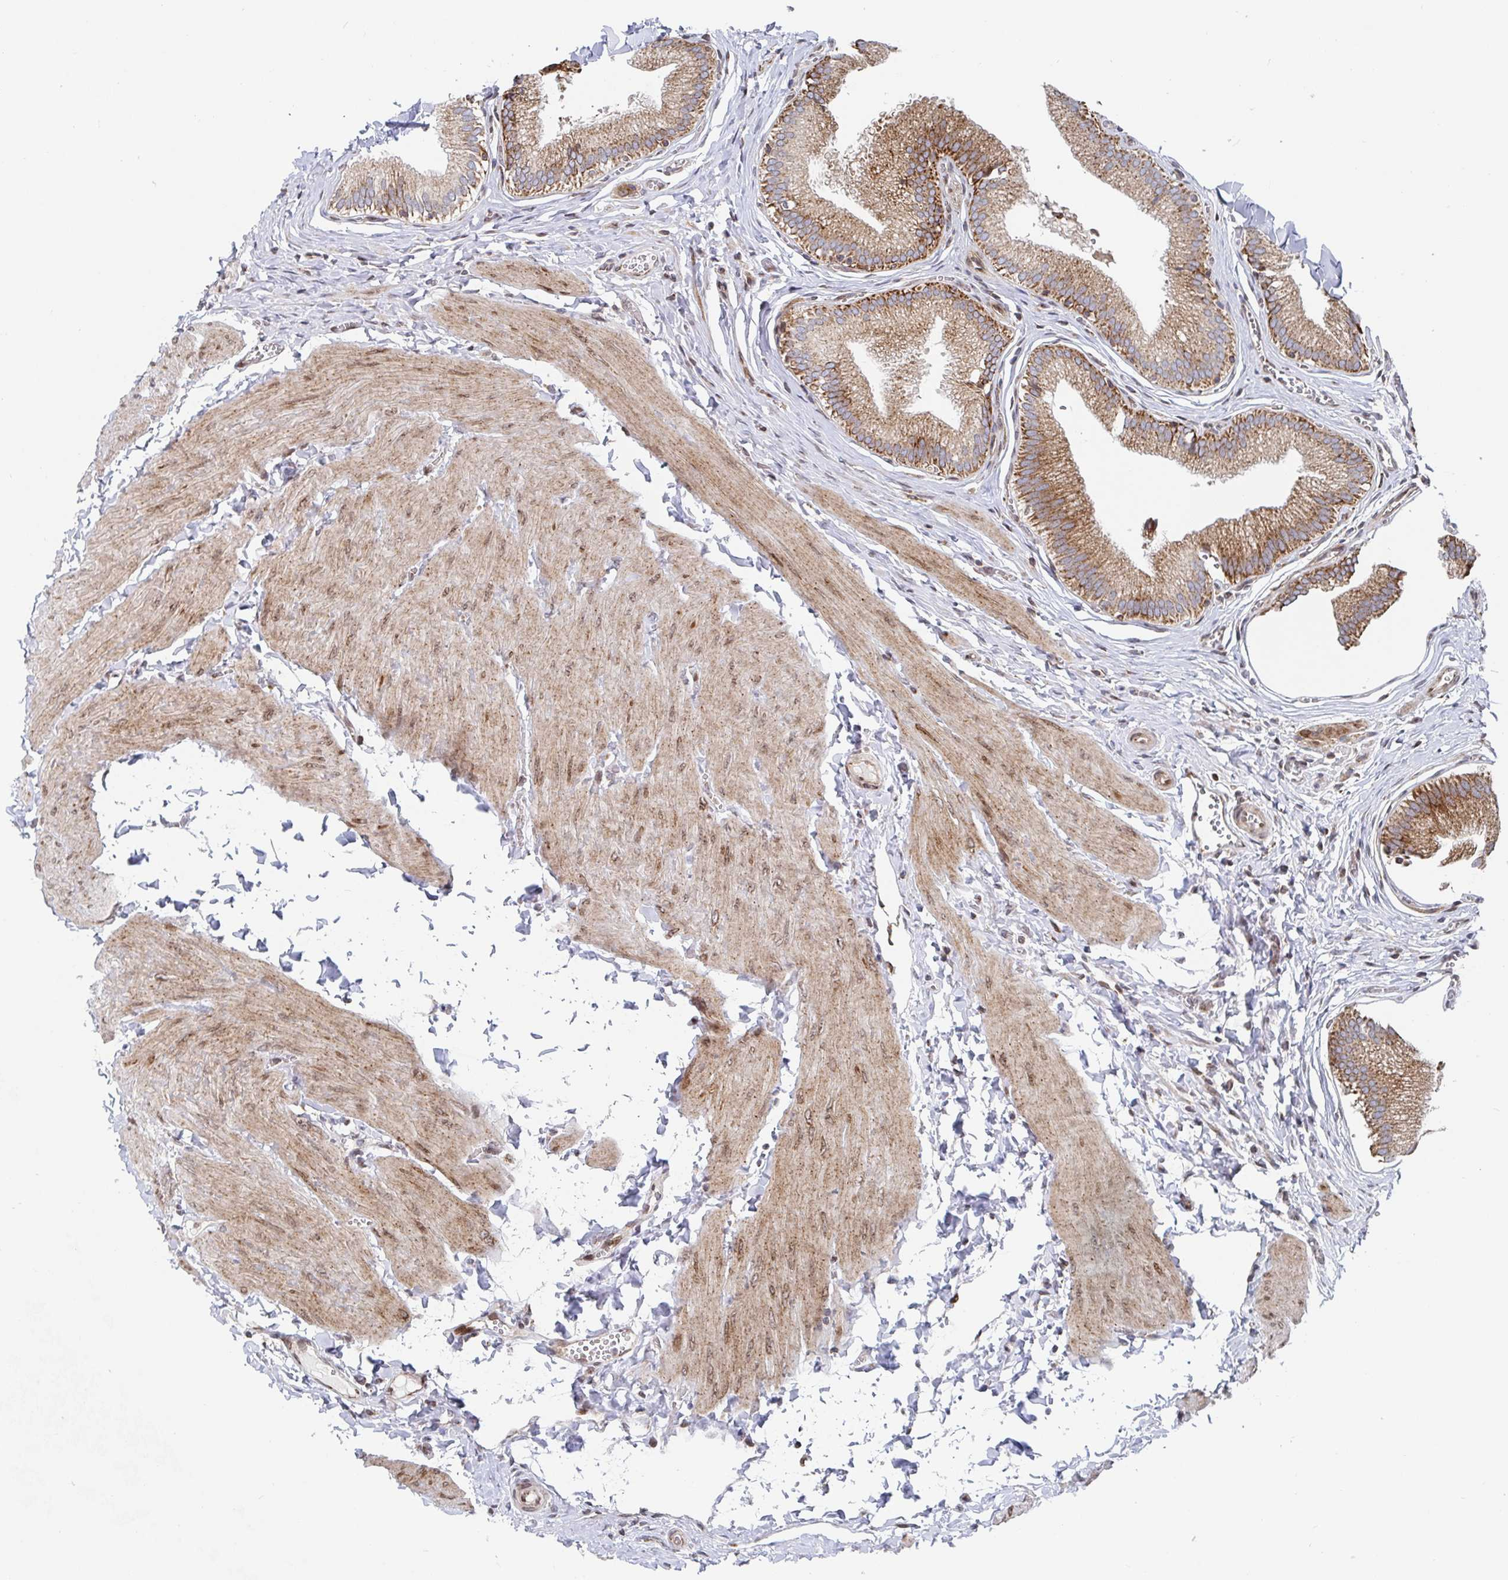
{"staining": {"intensity": "strong", "quantity": ">75%", "location": "cytoplasmic/membranous"}, "tissue": "gallbladder", "cell_type": "Glandular cells", "image_type": "normal", "snomed": [{"axis": "morphology", "description": "Normal tissue, NOS"}, {"axis": "topography", "description": "Gallbladder"}, {"axis": "topography", "description": "Peripheral nerve tissue"}], "caption": "Immunohistochemical staining of normal human gallbladder displays >75% levels of strong cytoplasmic/membranous protein positivity in approximately >75% of glandular cells.", "gene": "STARD8", "patient": {"sex": "male", "age": 17}}